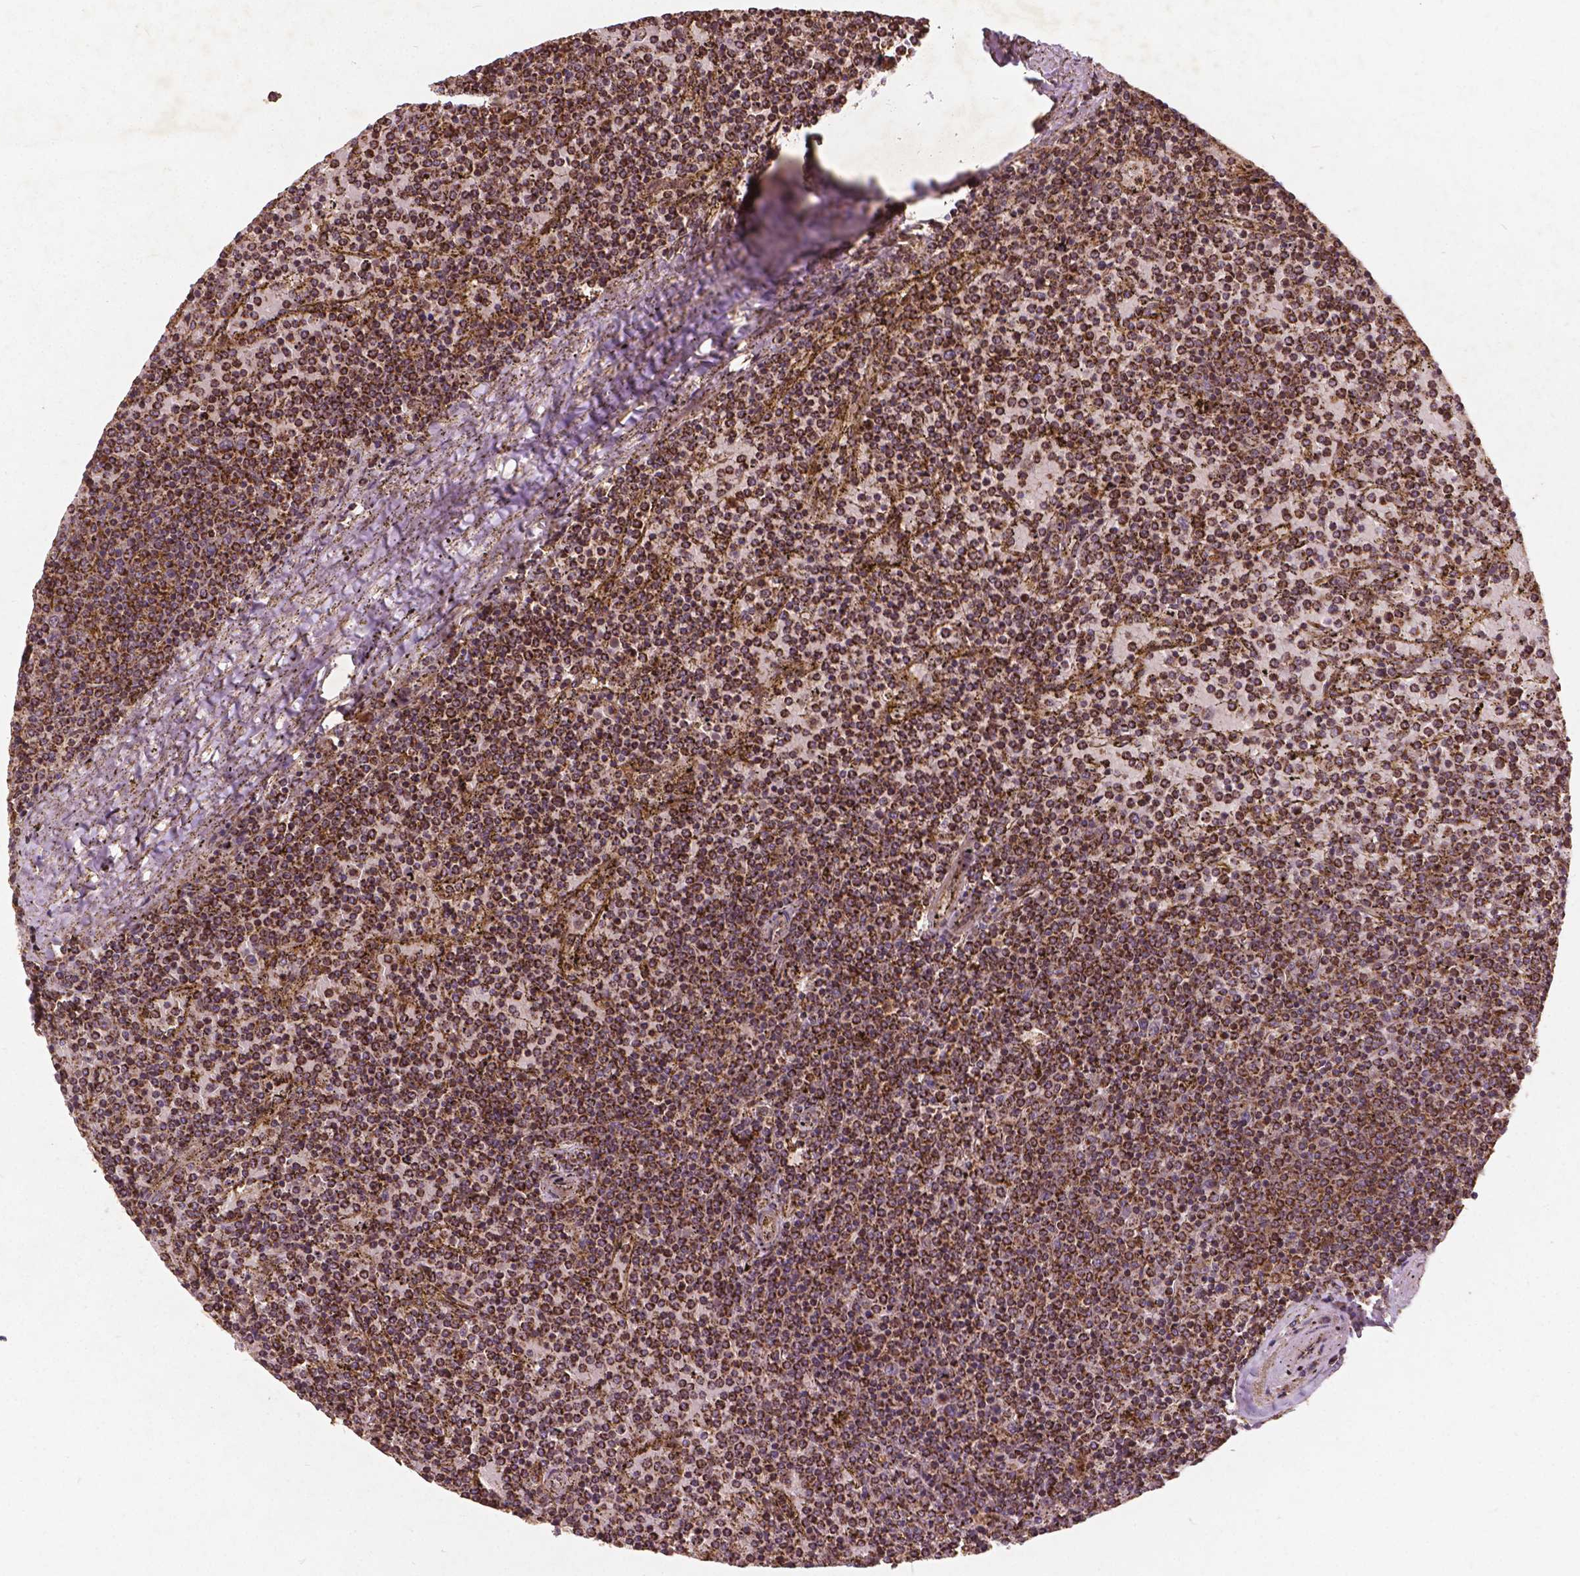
{"staining": {"intensity": "strong", "quantity": ">75%", "location": "cytoplasmic/membranous"}, "tissue": "lymphoma", "cell_type": "Tumor cells", "image_type": "cancer", "snomed": [{"axis": "morphology", "description": "Malignant lymphoma, non-Hodgkin's type, Low grade"}, {"axis": "topography", "description": "Spleen"}], "caption": "An immunohistochemistry photomicrograph of tumor tissue is shown. Protein staining in brown labels strong cytoplasmic/membranous positivity in lymphoma within tumor cells.", "gene": "UBXN2A", "patient": {"sex": "female", "age": 77}}